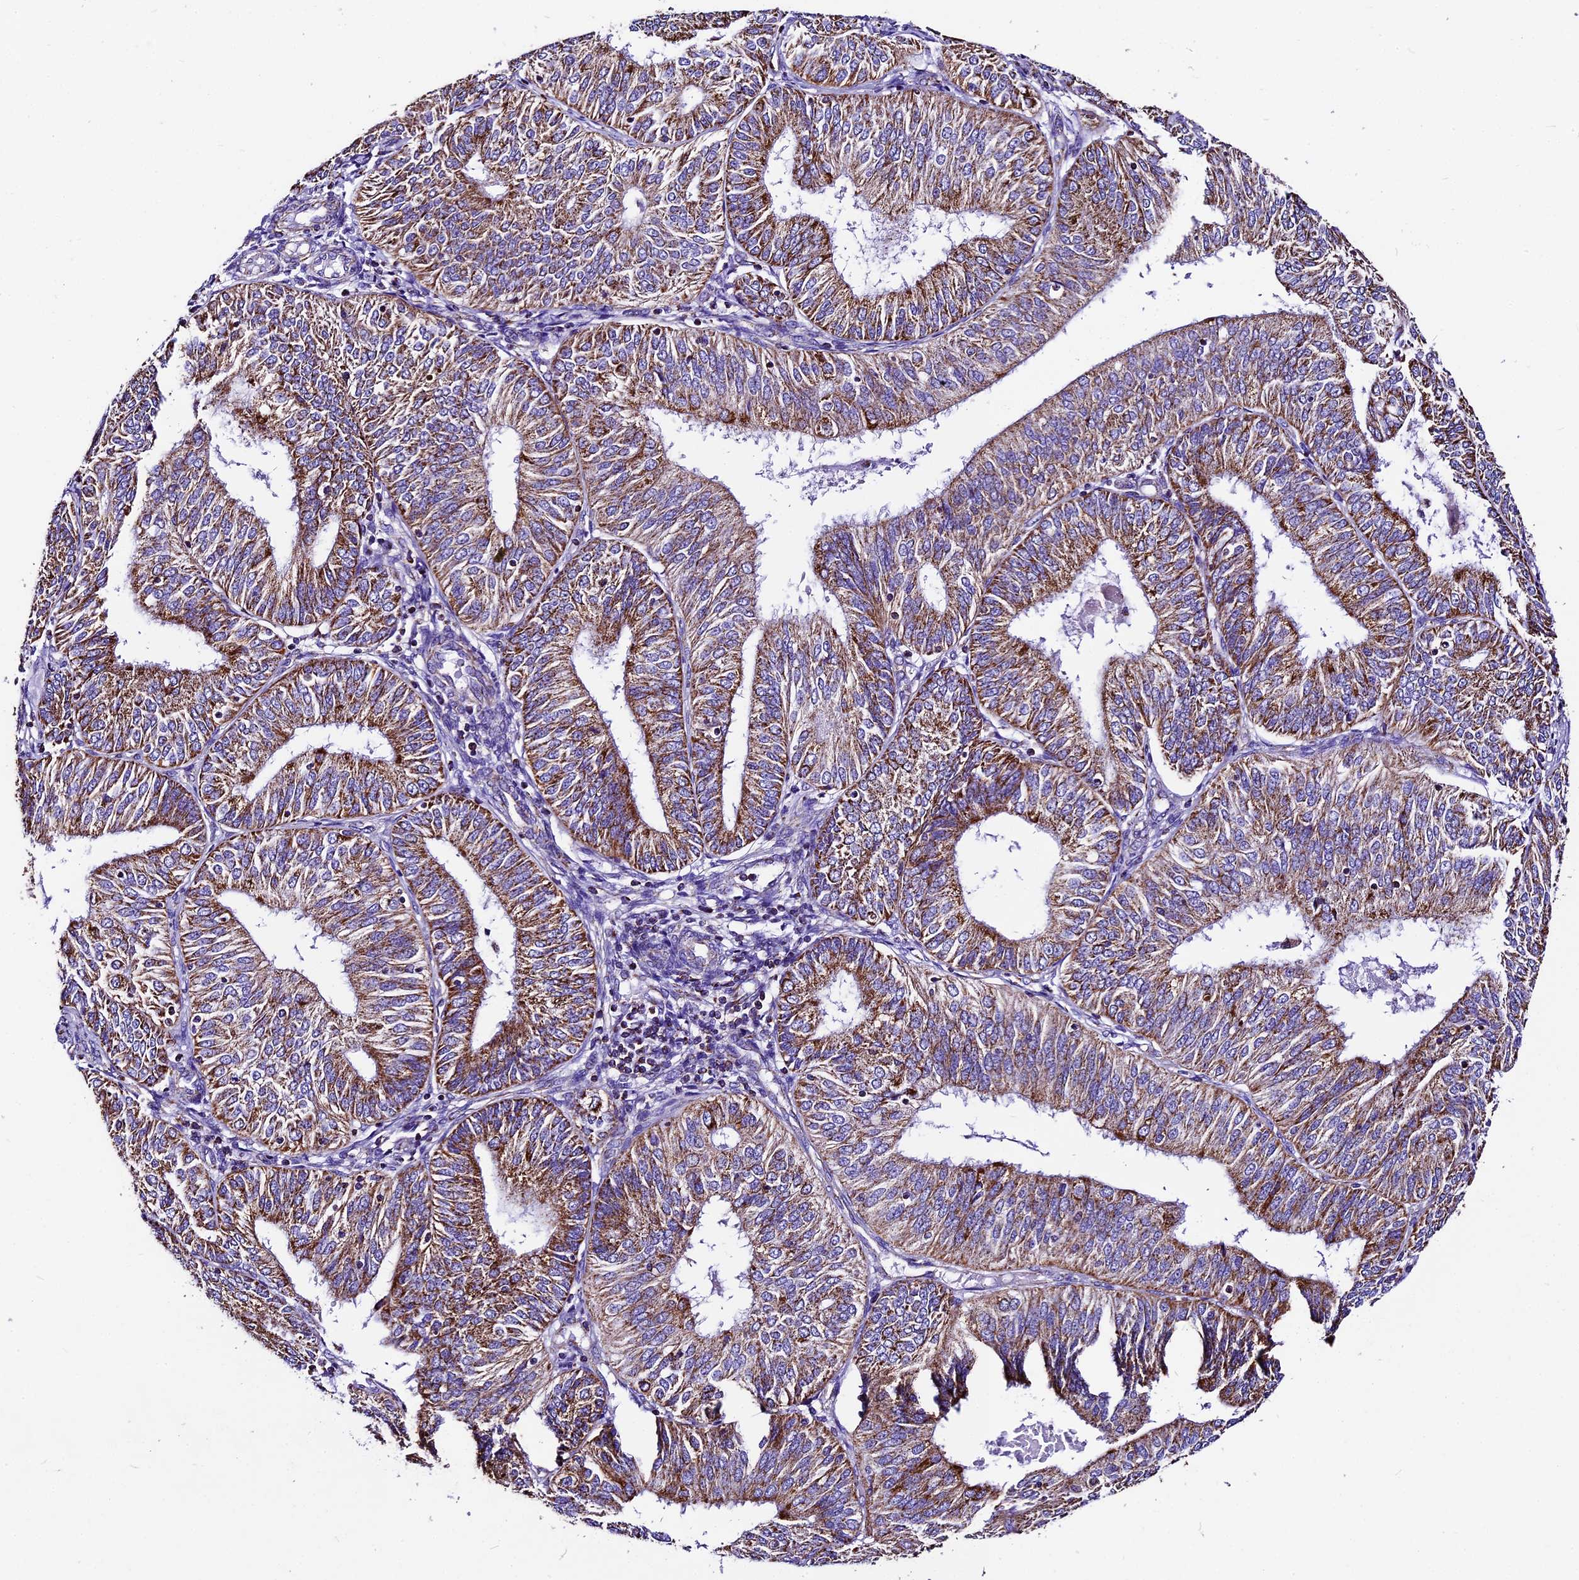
{"staining": {"intensity": "strong", "quantity": ">75%", "location": "cytoplasmic/membranous"}, "tissue": "endometrial cancer", "cell_type": "Tumor cells", "image_type": "cancer", "snomed": [{"axis": "morphology", "description": "Adenocarcinoma, NOS"}, {"axis": "topography", "description": "Endometrium"}], "caption": "Endometrial adenocarcinoma was stained to show a protein in brown. There is high levels of strong cytoplasmic/membranous expression in approximately >75% of tumor cells.", "gene": "DCAF5", "patient": {"sex": "female", "age": 58}}